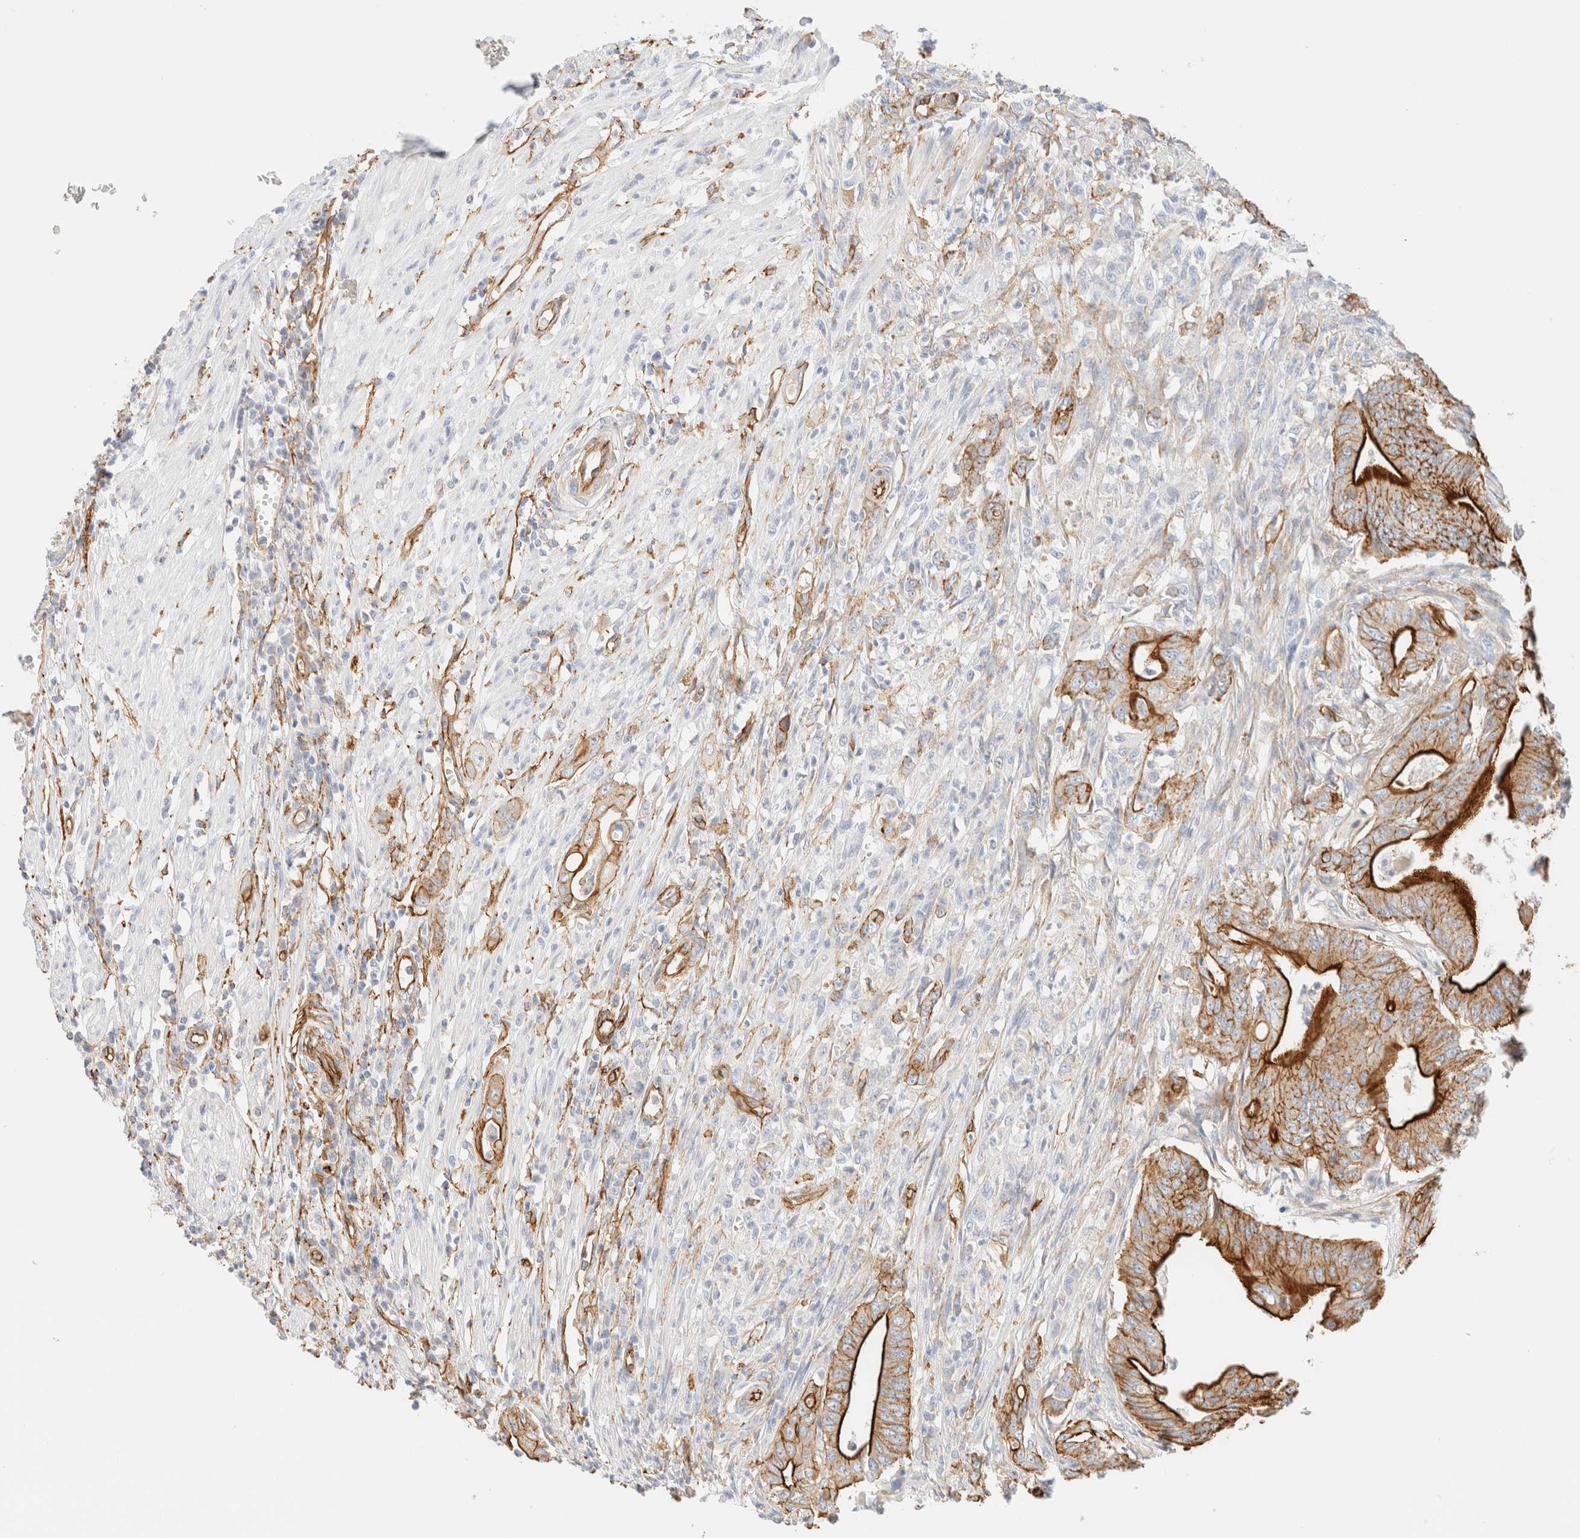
{"staining": {"intensity": "strong", "quantity": ">75%", "location": "cytoplasmic/membranous"}, "tissue": "colorectal cancer", "cell_type": "Tumor cells", "image_type": "cancer", "snomed": [{"axis": "morphology", "description": "Adenoma, NOS"}, {"axis": "morphology", "description": "Adenocarcinoma, NOS"}, {"axis": "topography", "description": "Colon"}], "caption": "There is high levels of strong cytoplasmic/membranous positivity in tumor cells of colorectal cancer, as demonstrated by immunohistochemical staining (brown color).", "gene": "CYB5R4", "patient": {"sex": "male", "age": 79}}